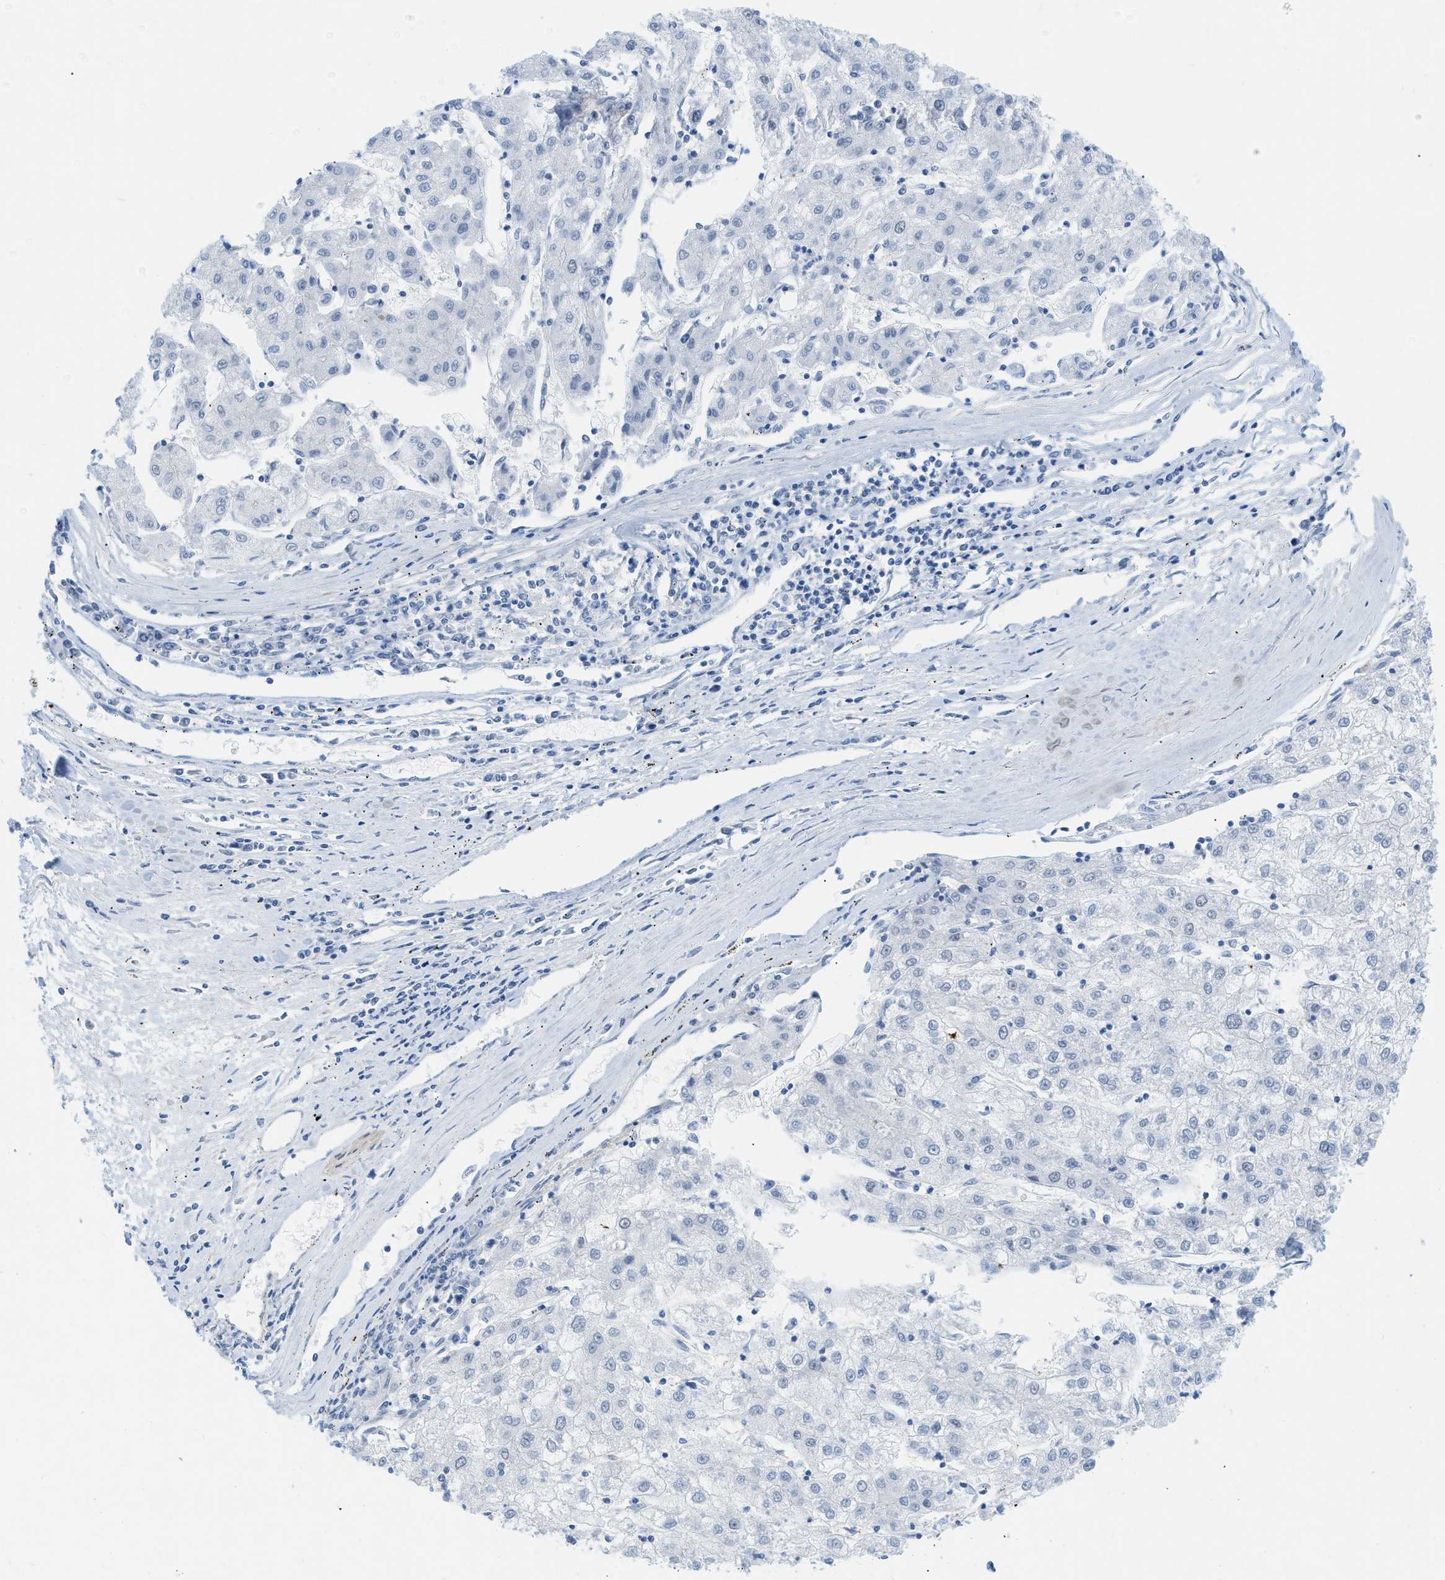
{"staining": {"intensity": "negative", "quantity": "none", "location": "none"}, "tissue": "liver cancer", "cell_type": "Tumor cells", "image_type": "cancer", "snomed": [{"axis": "morphology", "description": "Carcinoma, Hepatocellular, NOS"}, {"axis": "topography", "description": "Liver"}], "caption": "Protein analysis of hepatocellular carcinoma (liver) exhibits no significant positivity in tumor cells.", "gene": "HLTF", "patient": {"sex": "male", "age": 72}}